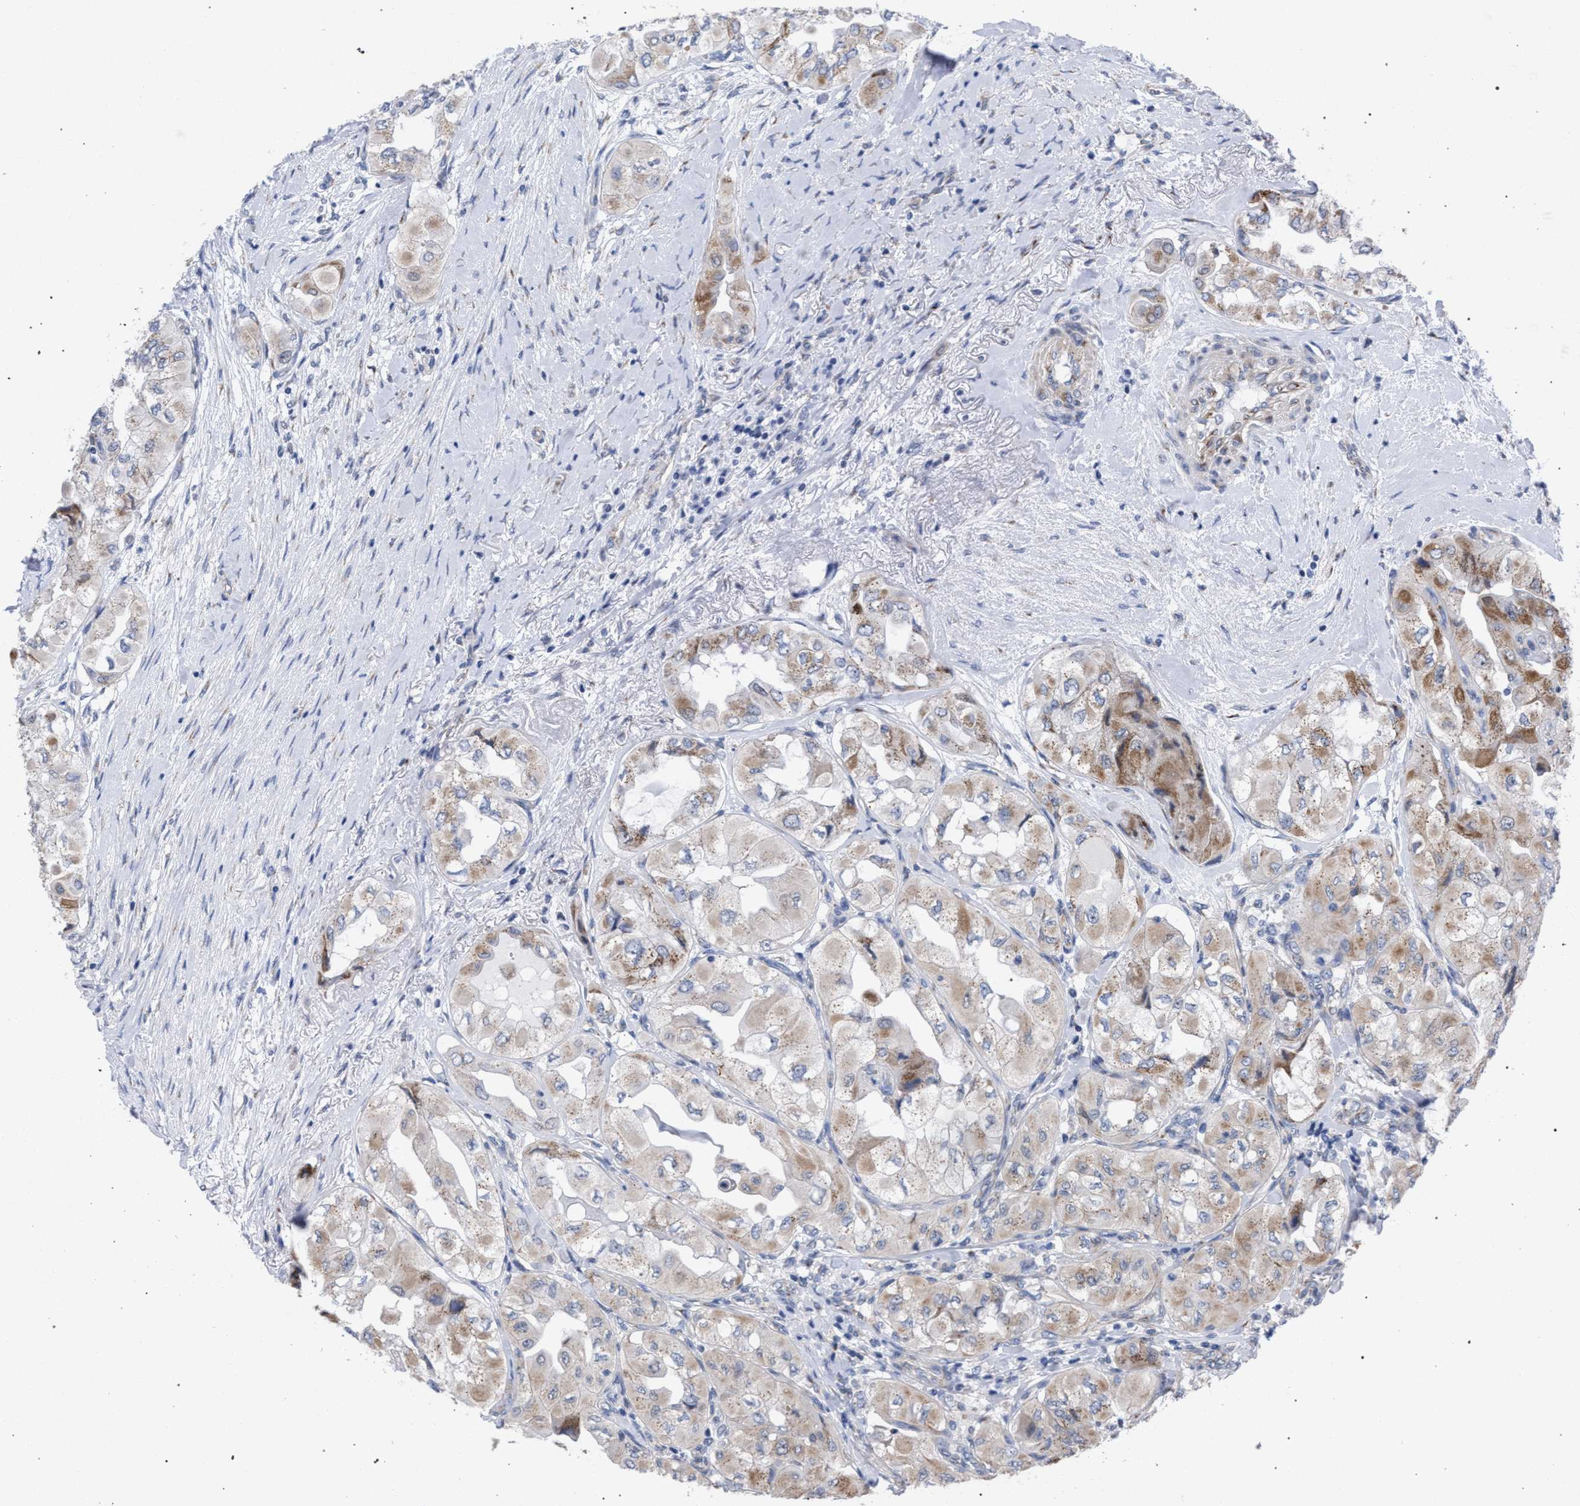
{"staining": {"intensity": "moderate", "quantity": "25%-75%", "location": "cytoplasmic/membranous"}, "tissue": "thyroid cancer", "cell_type": "Tumor cells", "image_type": "cancer", "snomed": [{"axis": "morphology", "description": "Papillary adenocarcinoma, NOS"}, {"axis": "topography", "description": "Thyroid gland"}], "caption": "IHC of human thyroid cancer shows medium levels of moderate cytoplasmic/membranous staining in about 25%-75% of tumor cells.", "gene": "GOLGA2", "patient": {"sex": "female", "age": 59}}